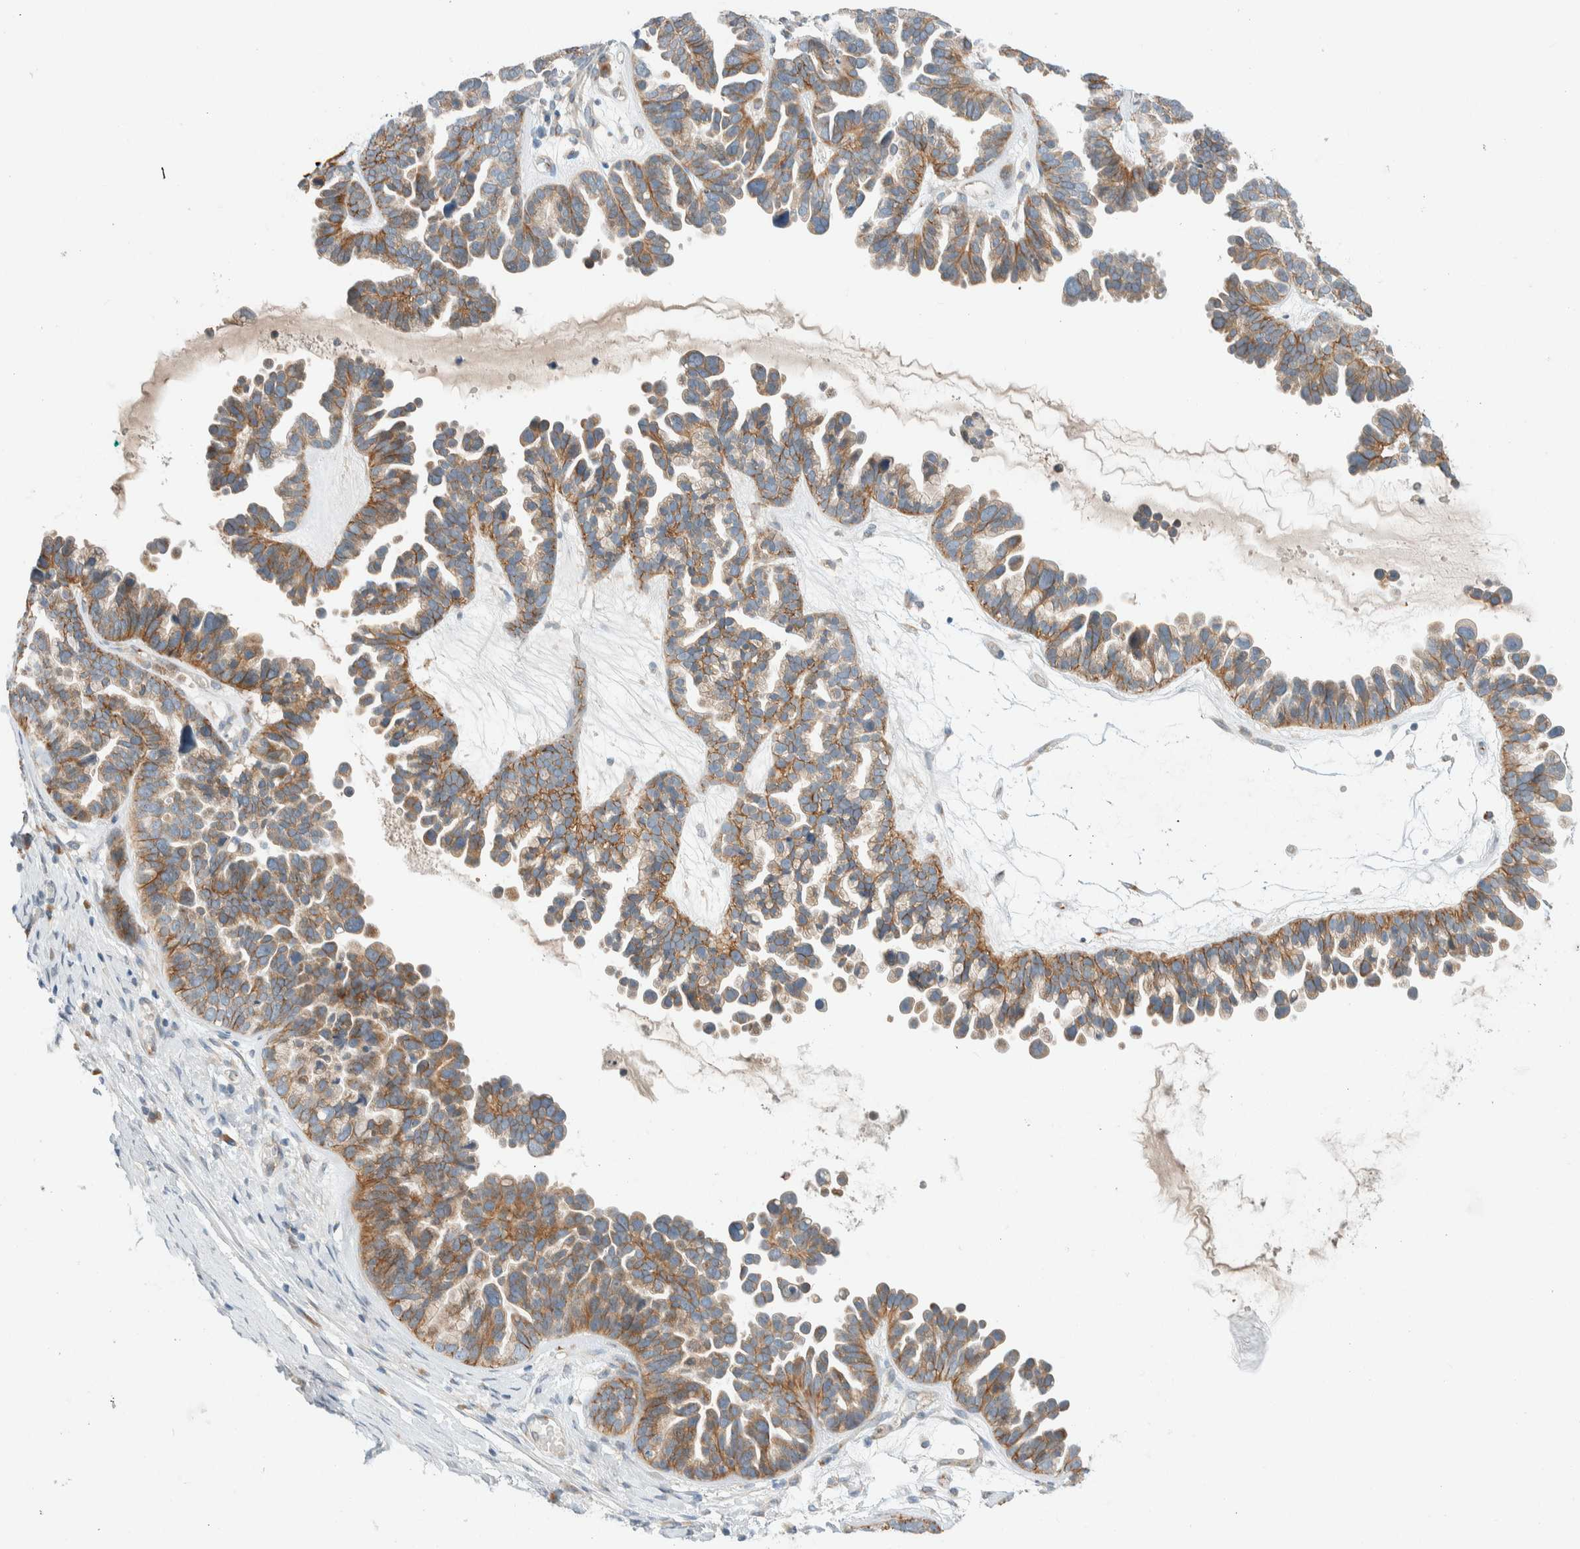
{"staining": {"intensity": "moderate", "quantity": ">75%", "location": "cytoplasmic/membranous"}, "tissue": "ovarian cancer", "cell_type": "Tumor cells", "image_type": "cancer", "snomed": [{"axis": "morphology", "description": "Cystadenocarcinoma, serous, NOS"}, {"axis": "topography", "description": "Ovary"}], "caption": "Ovarian cancer was stained to show a protein in brown. There is medium levels of moderate cytoplasmic/membranous staining in approximately >75% of tumor cells.", "gene": "TMEM184B", "patient": {"sex": "female", "age": 56}}